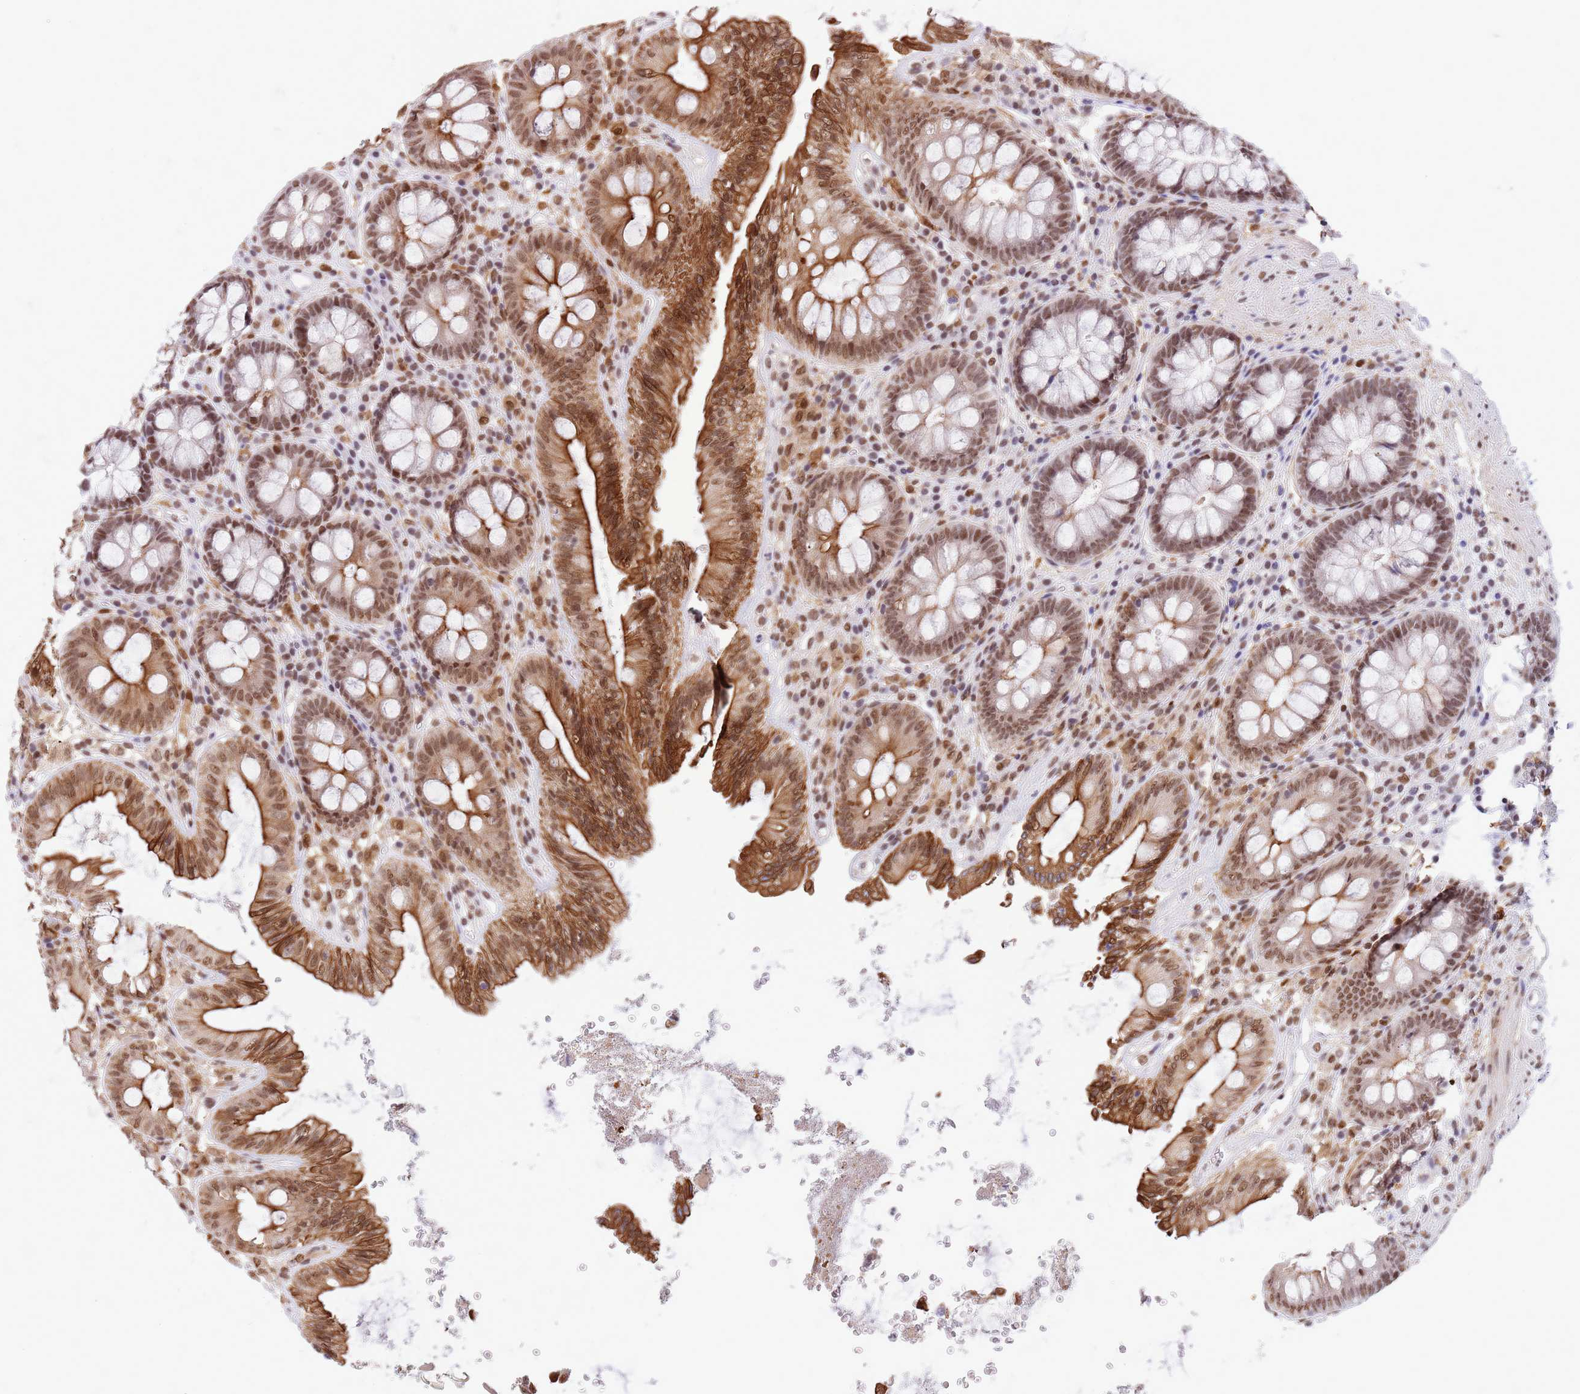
{"staining": {"intensity": "moderate", "quantity": ">75%", "location": "cytoplasmic/membranous,nuclear"}, "tissue": "colon", "cell_type": "Glandular cells", "image_type": "normal", "snomed": [{"axis": "morphology", "description": "Normal tissue, NOS"}, {"axis": "topography", "description": "Colon"}], "caption": "Approximately >75% of glandular cells in unremarkable human colon exhibit moderate cytoplasmic/membranous,nuclear protein positivity as visualized by brown immunohistochemical staining.", "gene": "TRIM32", "patient": {"sex": "male", "age": 84}}